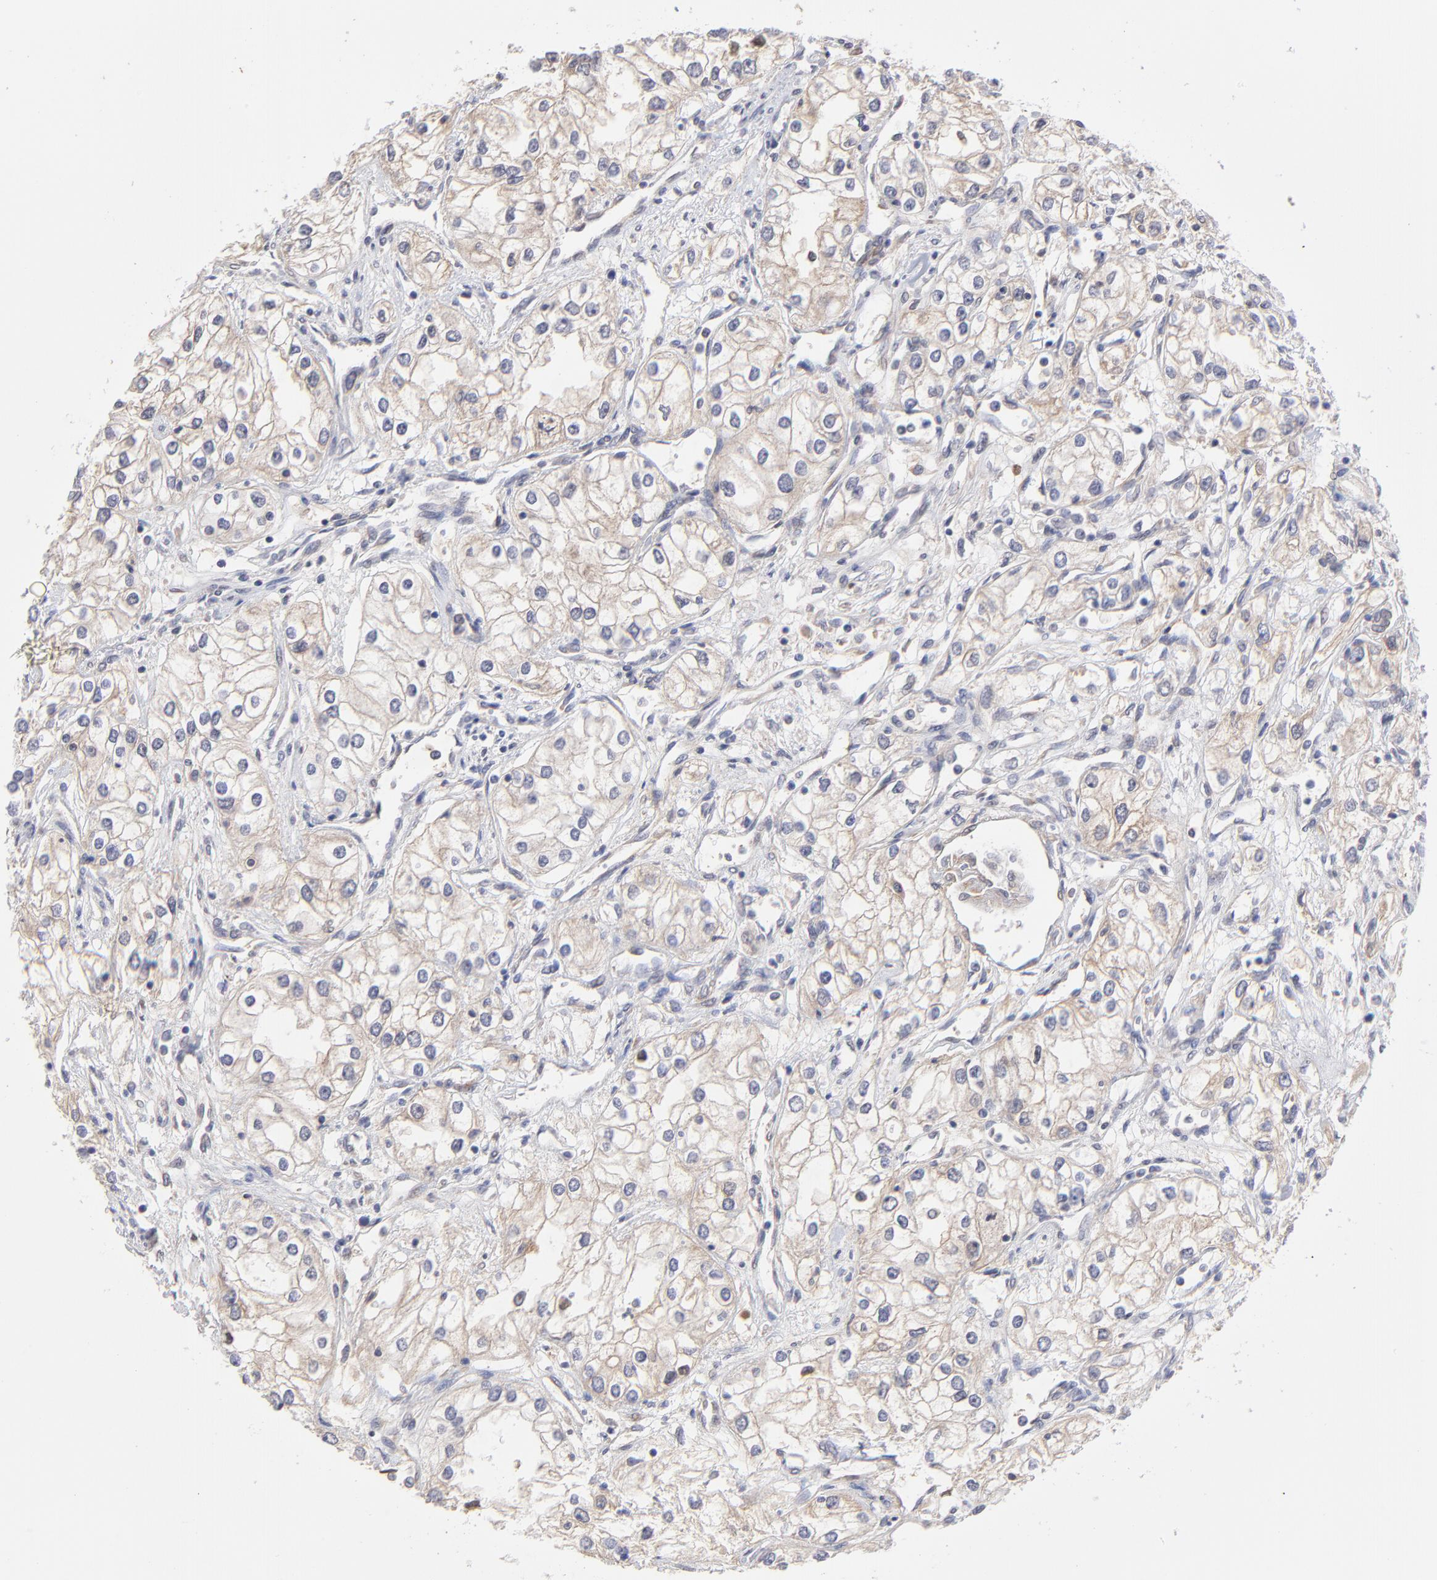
{"staining": {"intensity": "weak", "quantity": "25%-75%", "location": "cytoplasmic/membranous"}, "tissue": "renal cancer", "cell_type": "Tumor cells", "image_type": "cancer", "snomed": [{"axis": "morphology", "description": "Adenocarcinoma, NOS"}, {"axis": "topography", "description": "Kidney"}], "caption": "A brown stain highlights weak cytoplasmic/membranous staining of a protein in adenocarcinoma (renal) tumor cells.", "gene": "GART", "patient": {"sex": "male", "age": 57}}